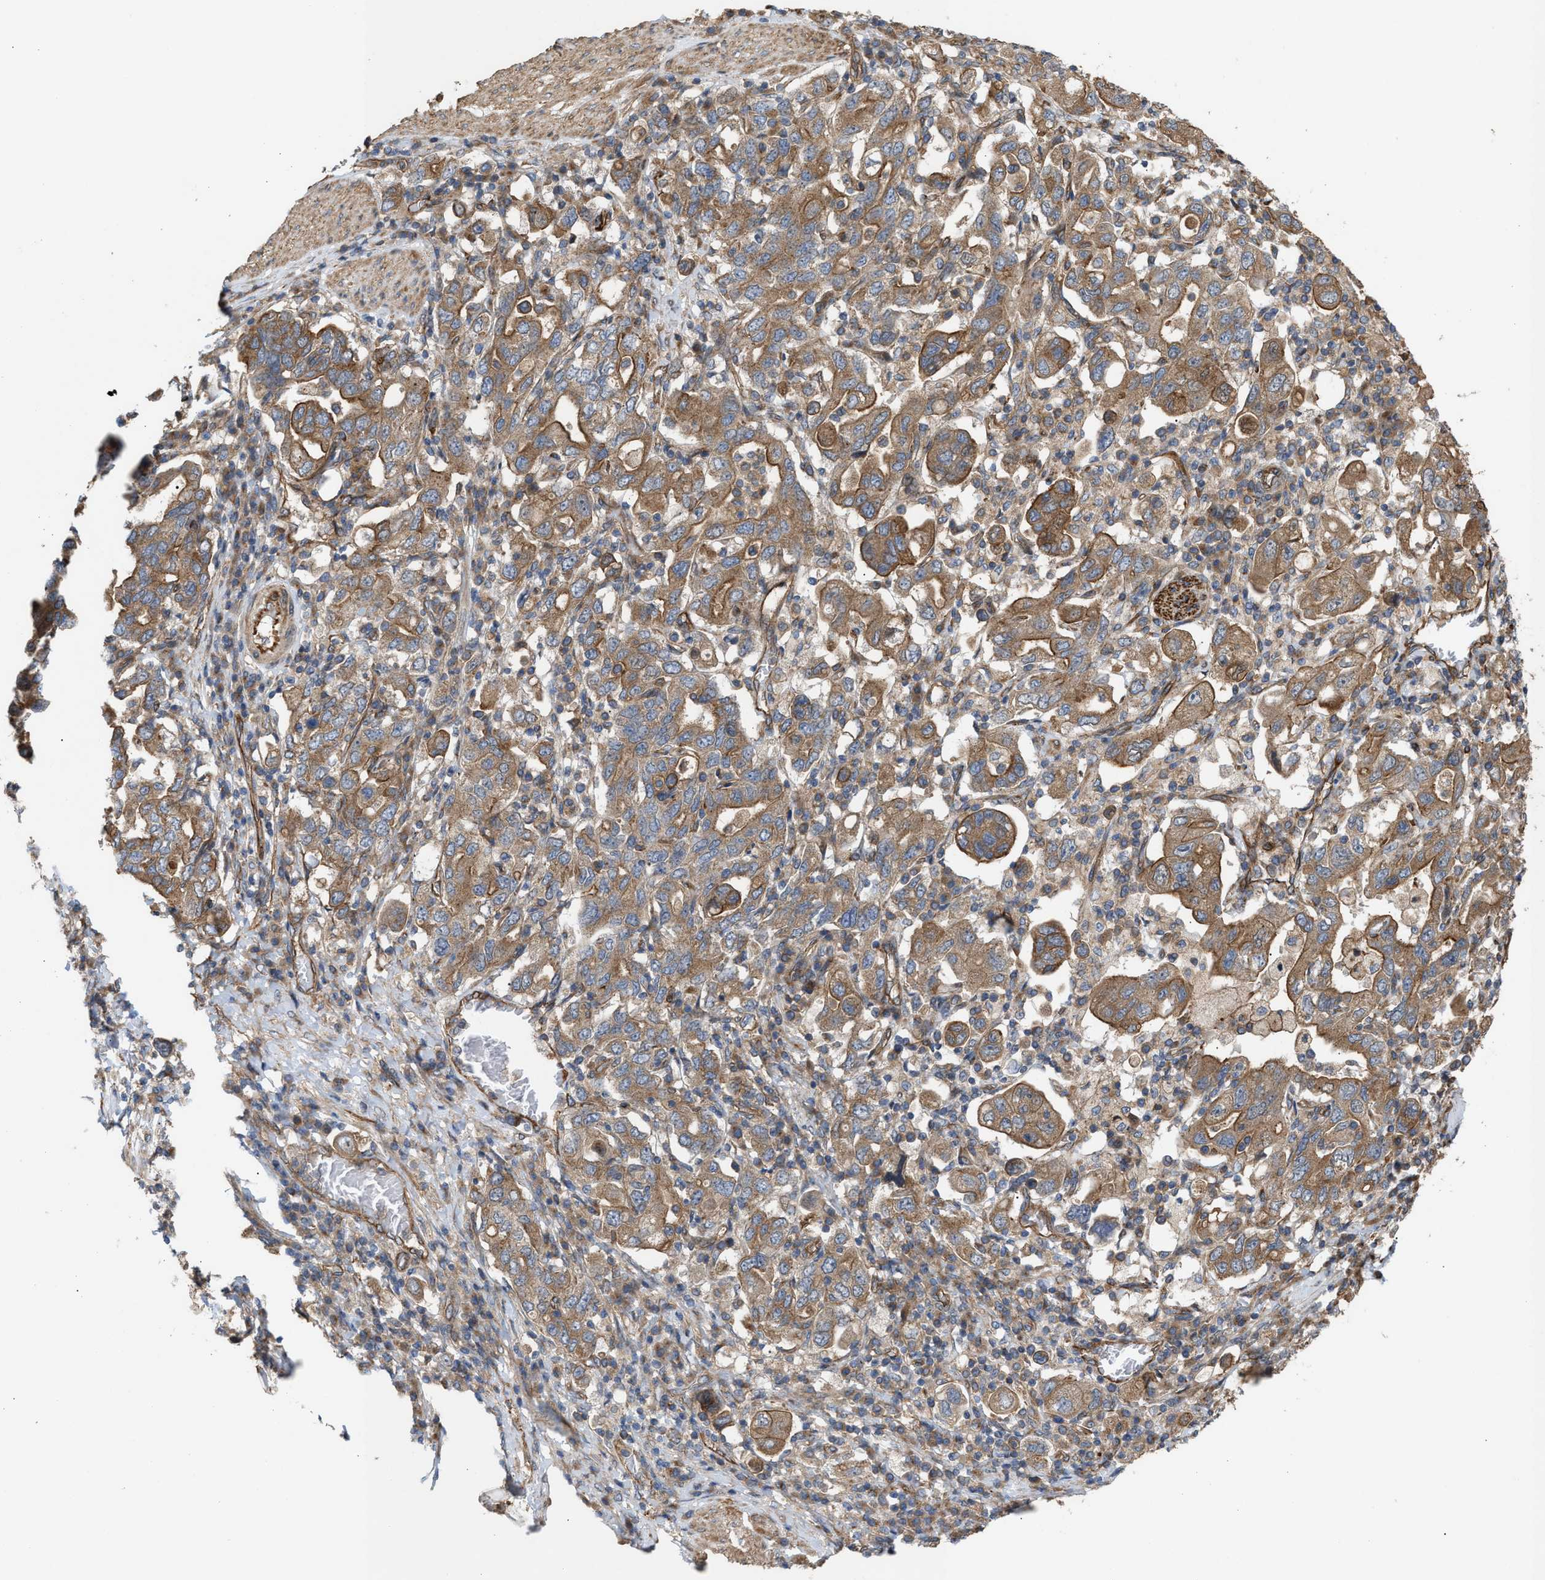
{"staining": {"intensity": "moderate", "quantity": ">75%", "location": "cytoplasmic/membranous"}, "tissue": "stomach cancer", "cell_type": "Tumor cells", "image_type": "cancer", "snomed": [{"axis": "morphology", "description": "Adenocarcinoma, NOS"}, {"axis": "topography", "description": "Stomach, upper"}], "caption": "IHC (DAB (3,3'-diaminobenzidine)) staining of human stomach cancer (adenocarcinoma) shows moderate cytoplasmic/membranous protein expression in approximately >75% of tumor cells.", "gene": "EPS15L1", "patient": {"sex": "male", "age": 62}}